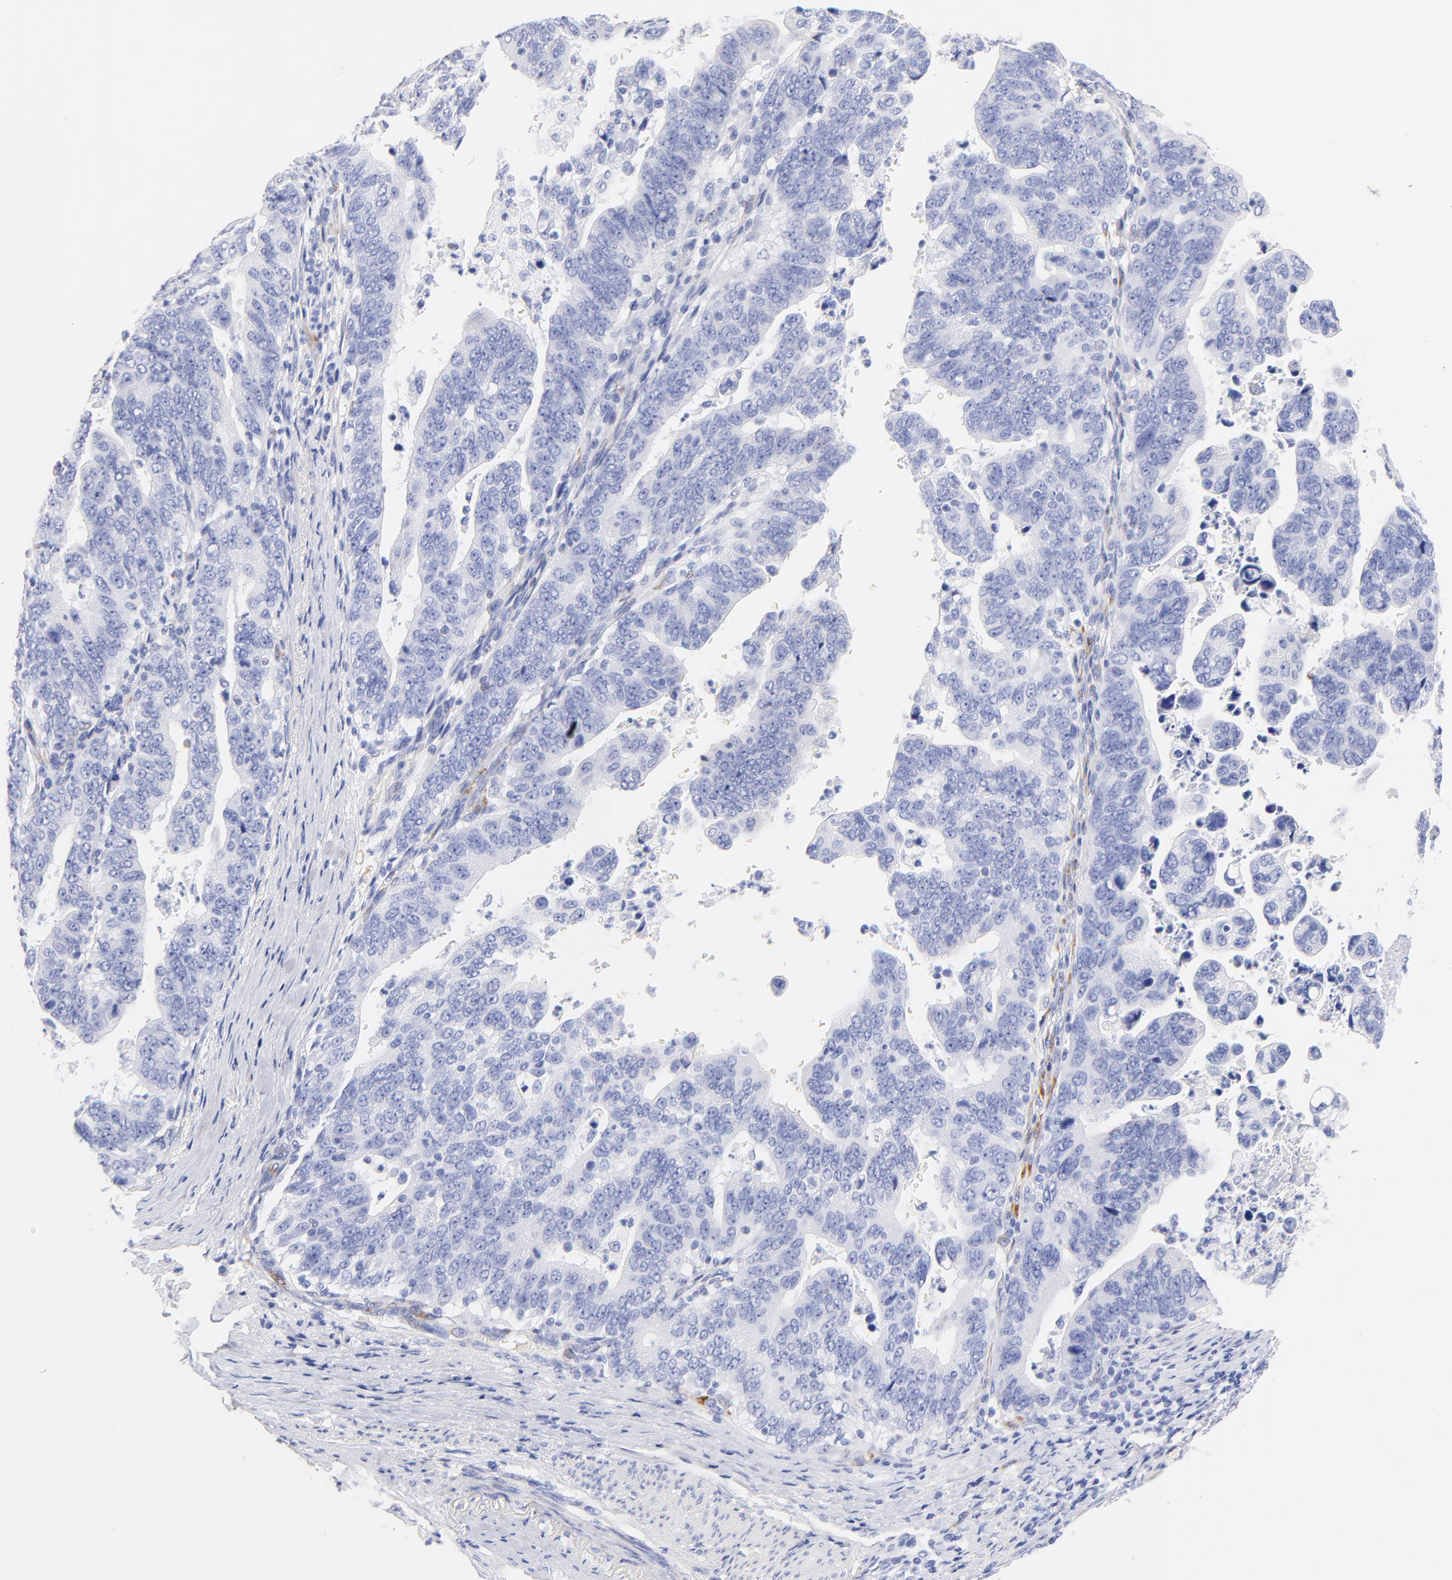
{"staining": {"intensity": "negative", "quantity": "none", "location": "none"}, "tissue": "stomach cancer", "cell_type": "Tumor cells", "image_type": "cancer", "snomed": [{"axis": "morphology", "description": "Adenocarcinoma, NOS"}, {"axis": "topography", "description": "Stomach, upper"}], "caption": "Photomicrograph shows no protein positivity in tumor cells of stomach adenocarcinoma tissue.", "gene": "C1QTNF6", "patient": {"sex": "female", "age": 50}}